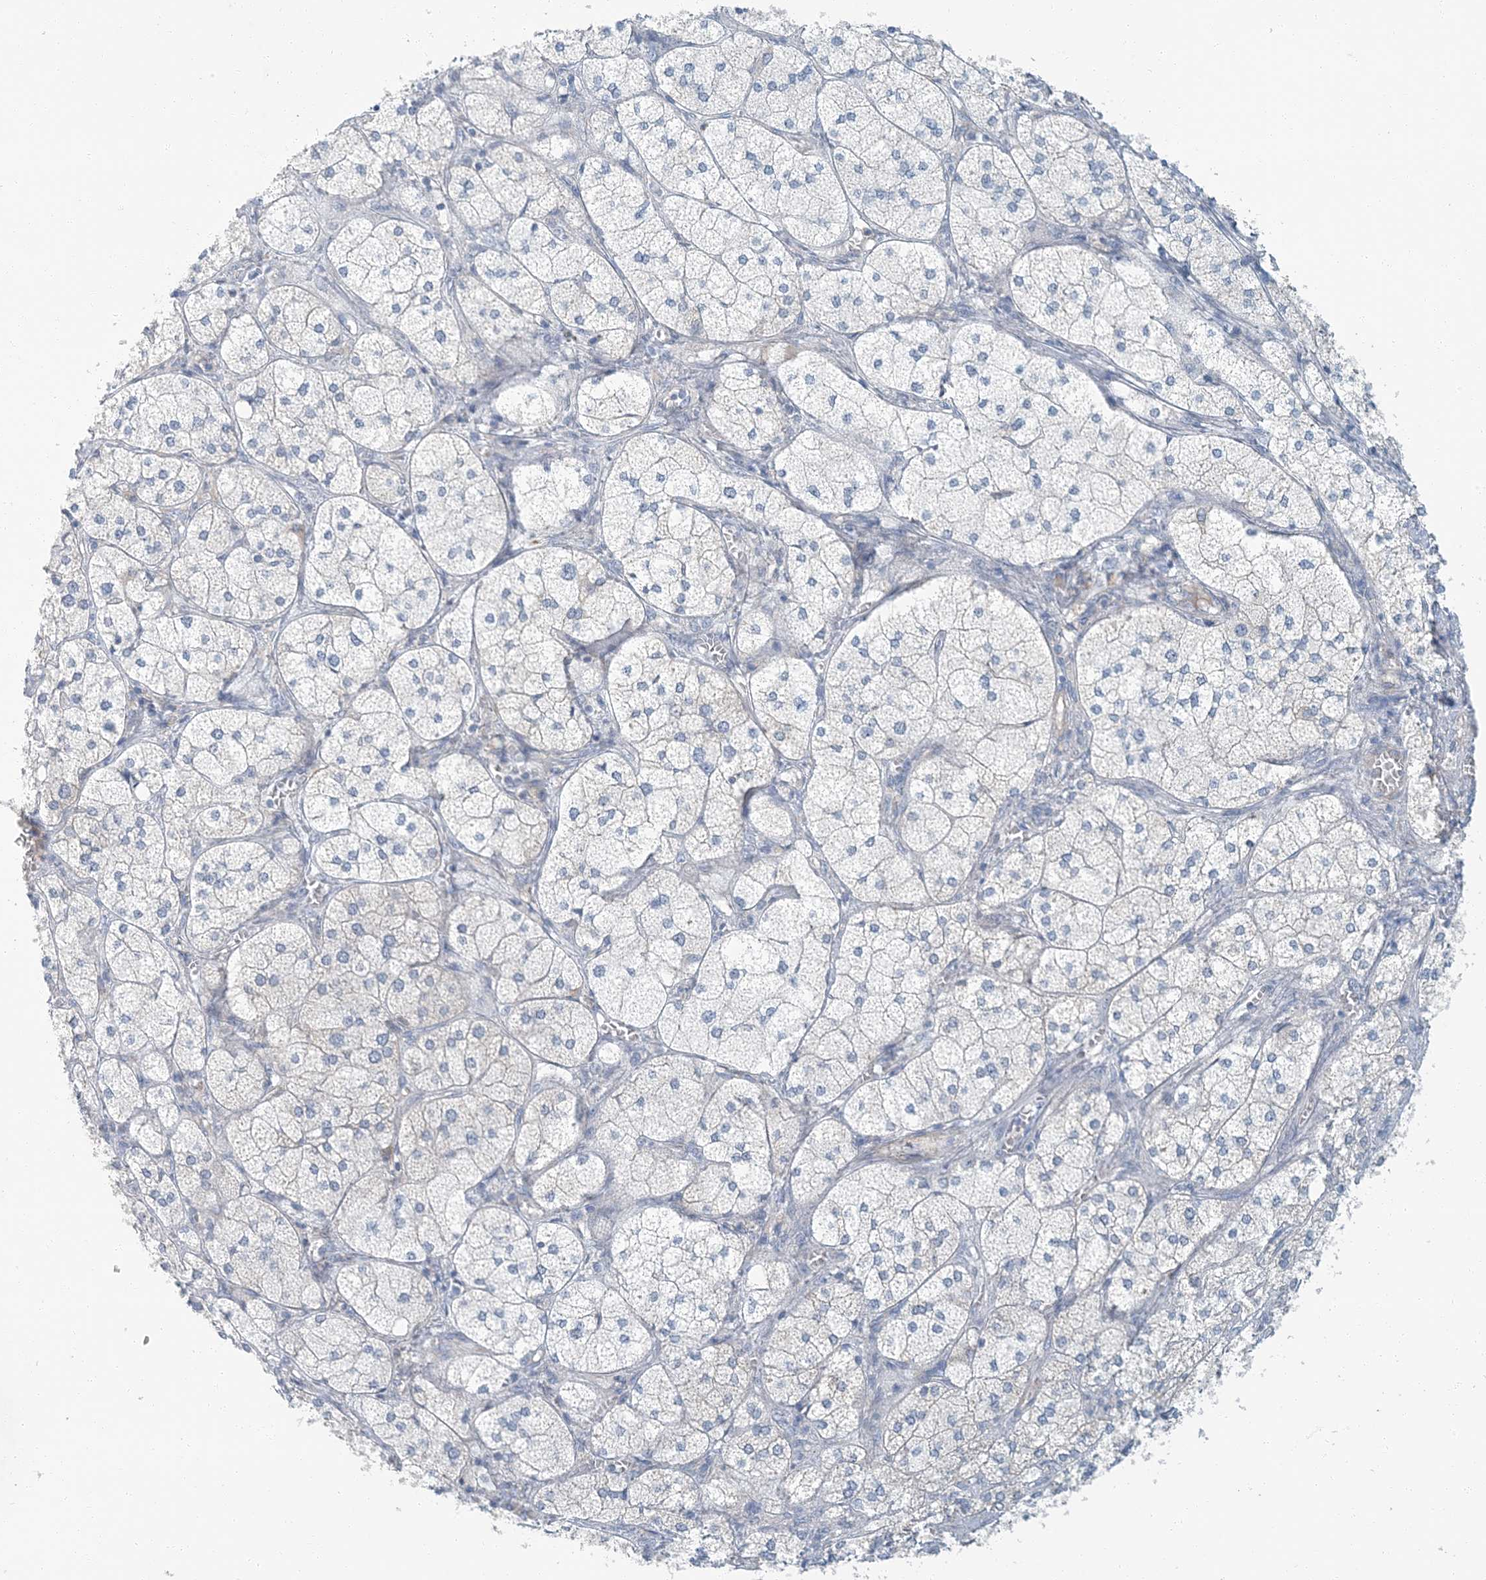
{"staining": {"intensity": "weak", "quantity": "<25%", "location": "cytoplasmic/membranous"}, "tissue": "adrenal gland", "cell_type": "Glandular cells", "image_type": "normal", "snomed": [{"axis": "morphology", "description": "Normal tissue, NOS"}, {"axis": "topography", "description": "Adrenal gland"}], "caption": "Immunohistochemical staining of normal human adrenal gland displays no significant staining in glandular cells. (DAB IHC with hematoxylin counter stain).", "gene": "EPHA4", "patient": {"sex": "female", "age": 61}}